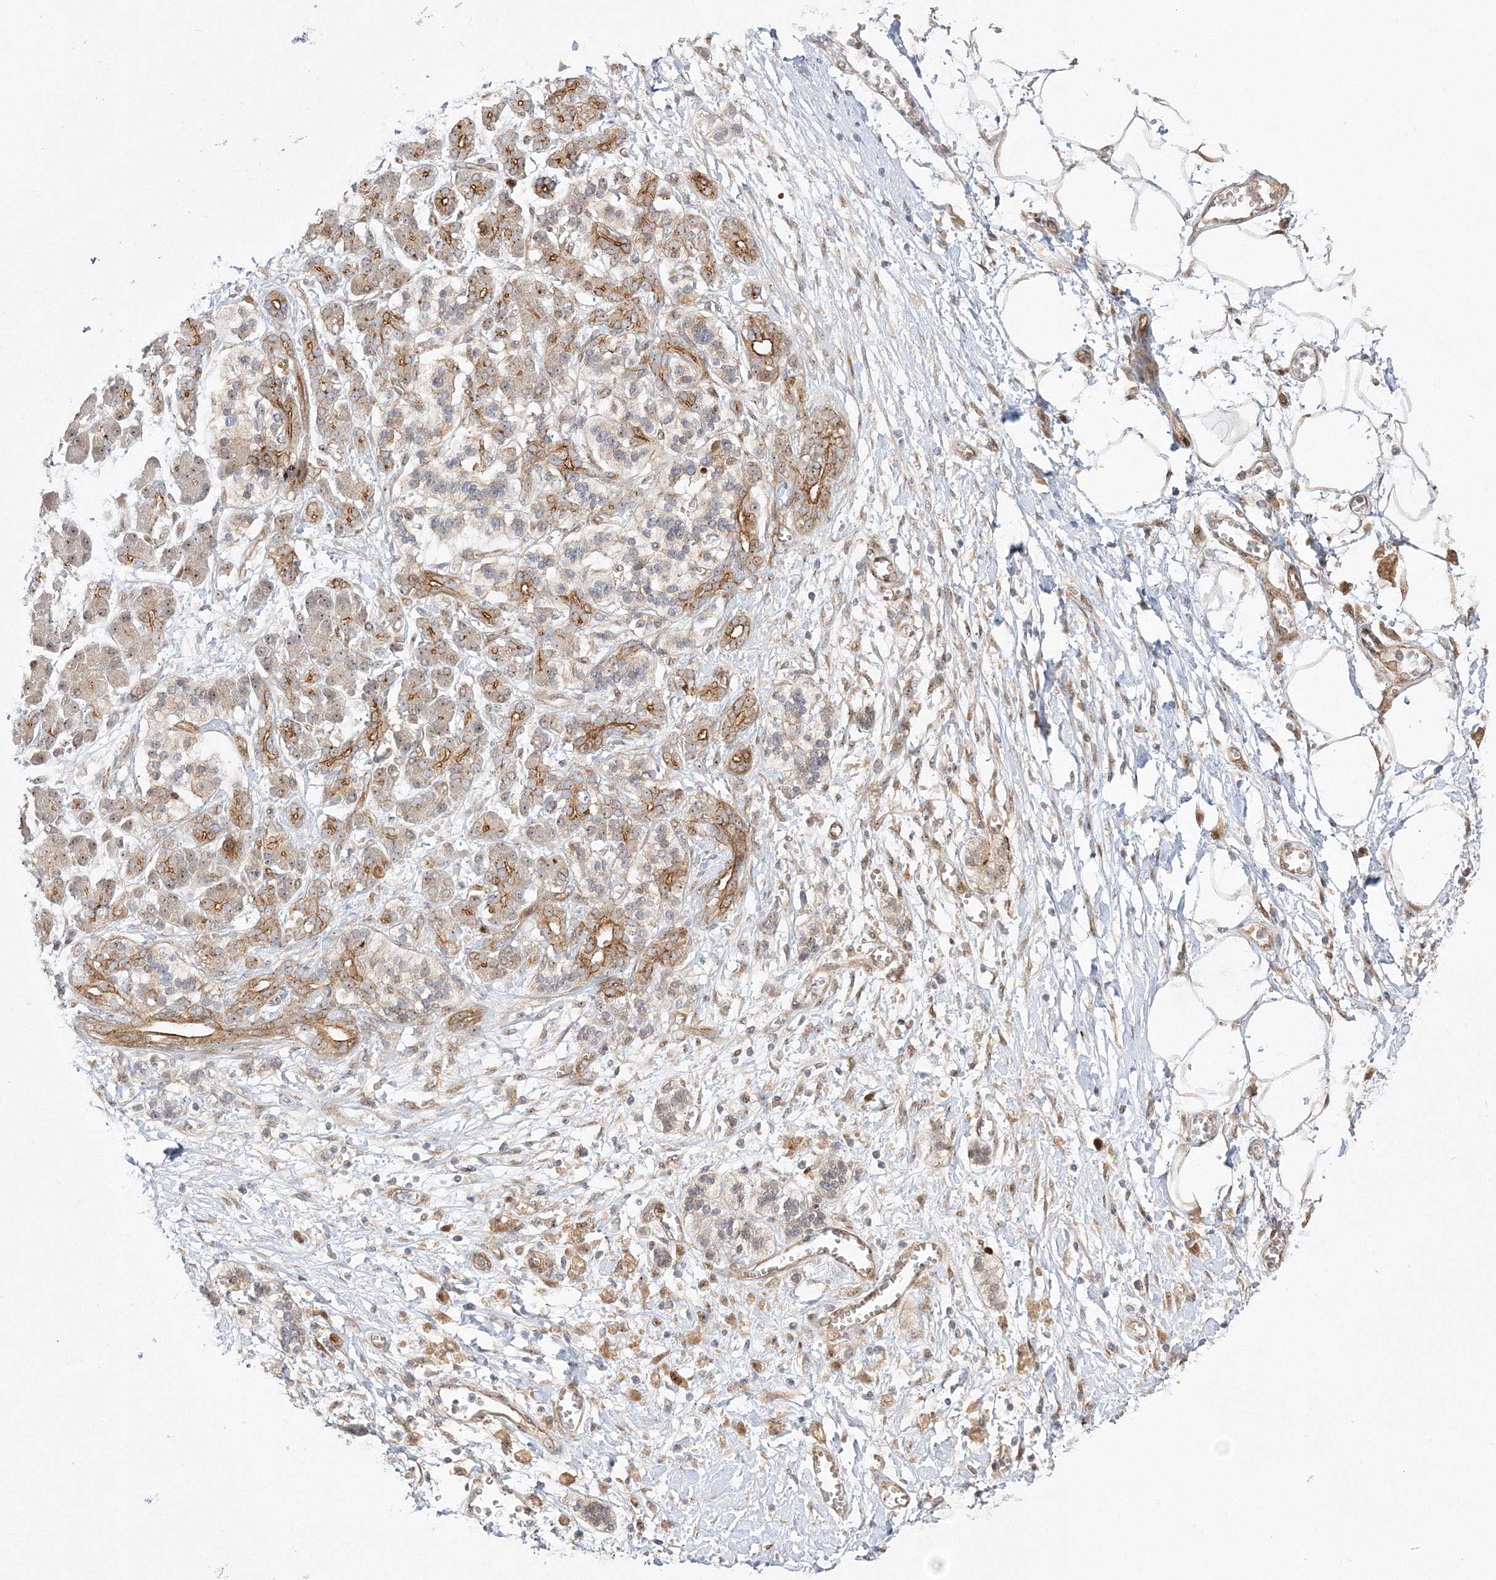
{"staining": {"intensity": "moderate", "quantity": ">75%", "location": "cytoplasmic/membranous"}, "tissue": "adipose tissue", "cell_type": "Adipocytes", "image_type": "normal", "snomed": [{"axis": "morphology", "description": "Normal tissue, NOS"}, {"axis": "morphology", "description": "Adenocarcinoma, NOS"}, {"axis": "topography", "description": "Pancreas"}, {"axis": "topography", "description": "Peripheral nerve tissue"}], "caption": "Immunohistochemistry photomicrograph of benign adipose tissue stained for a protein (brown), which displays medium levels of moderate cytoplasmic/membranous expression in approximately >75% of adipocytes.", "gene": "NPM3", "patient": {"sex": "male", "age": 59}}